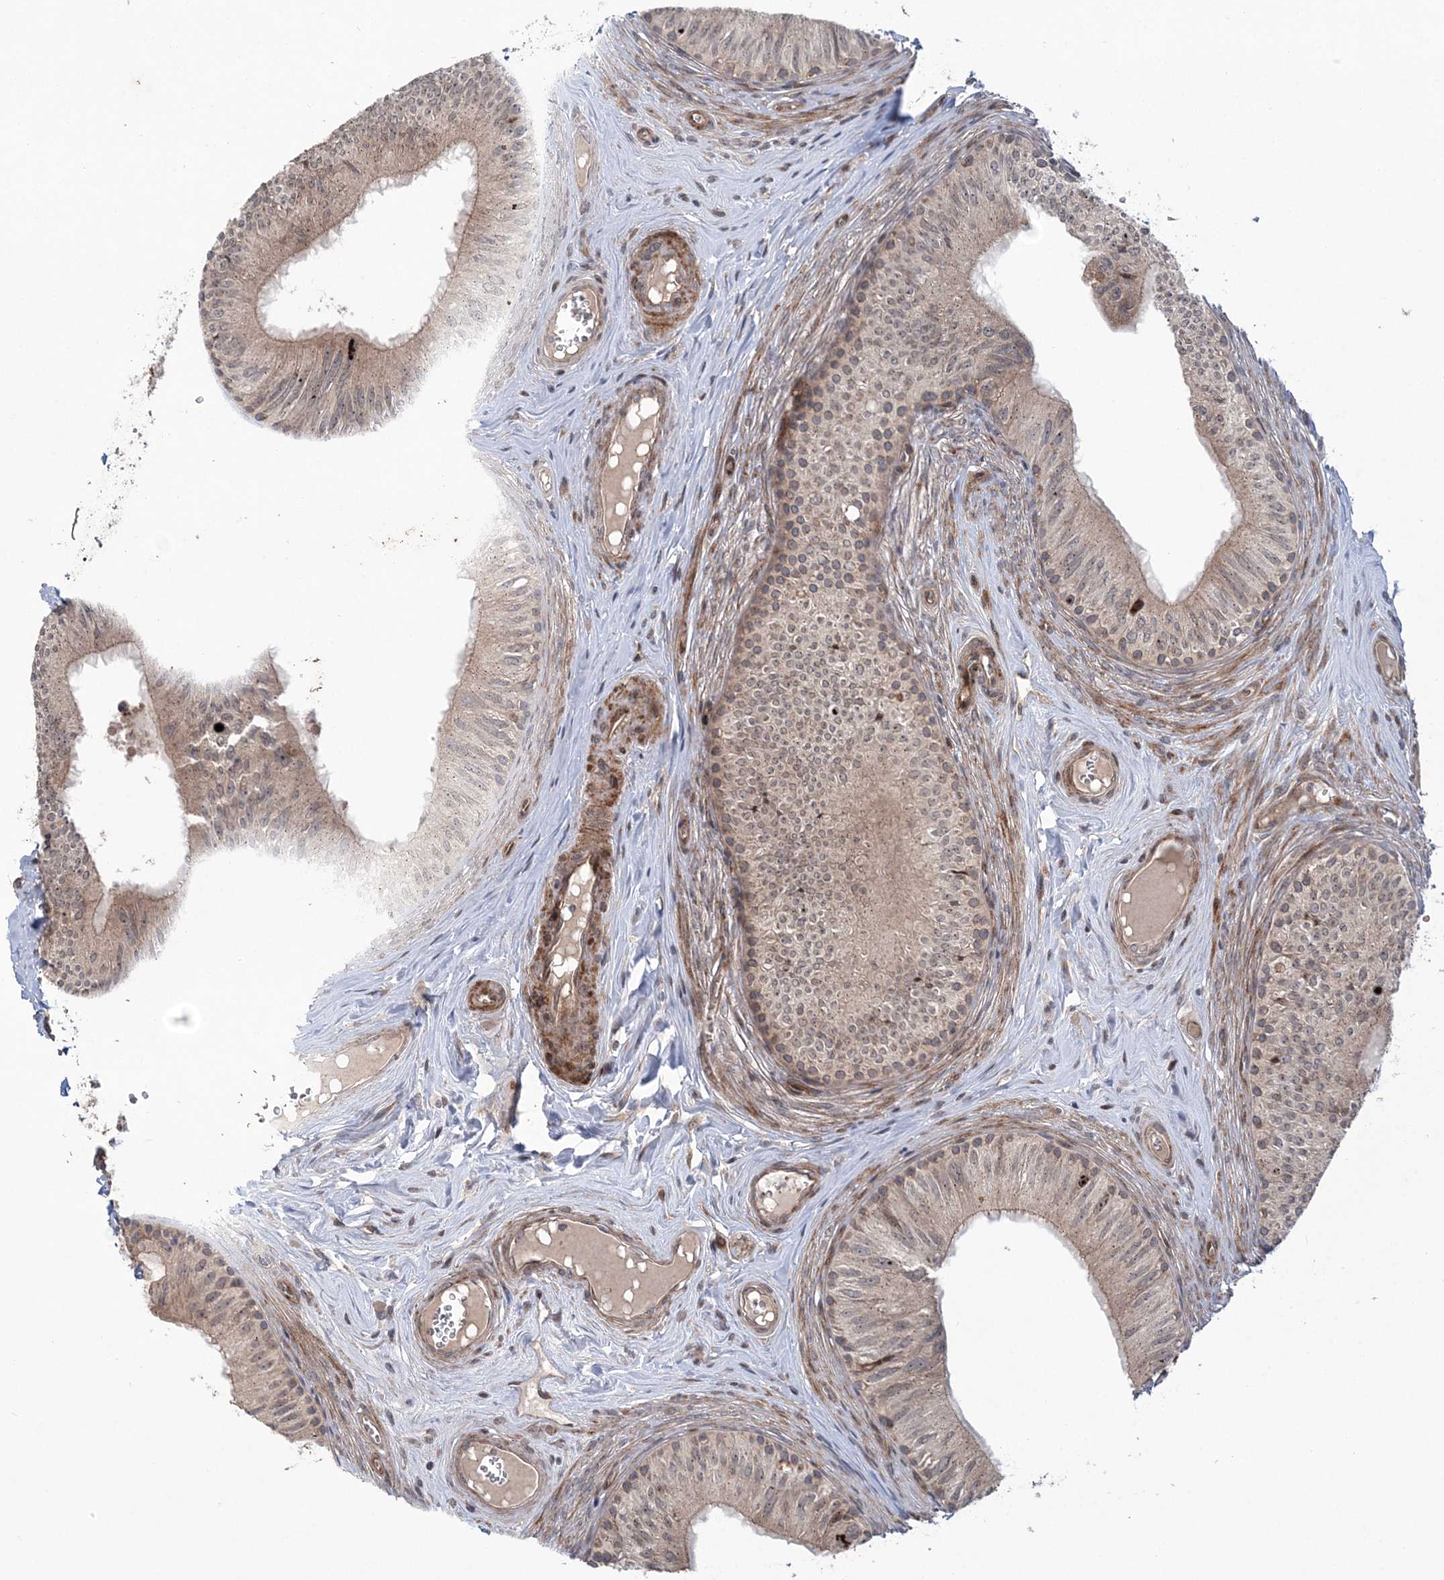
{"staining": {"intensity": "moderate", "quantity": "<25%", "location": "cytoplasmic/membranous,nuclear"}, "tissue": "epididymis", "cell_type": "Glandular cells", "image_type": "normal", "snomed": [{"axis": "morphology", "description": "Normal tissue, NOS"}, {"axis": "topography", "description": "Epididymis"}], "caption": "Epididymis stained with IHC reveals moderate cytoplasmic/membranous,nuclear positivity in approximately <25% of glandular cells. (brown staining indicates protein expression, while blue staining denotes nuclei).", "gene": "UBTD2", "patient": {"sex": "male", "age": 46}}